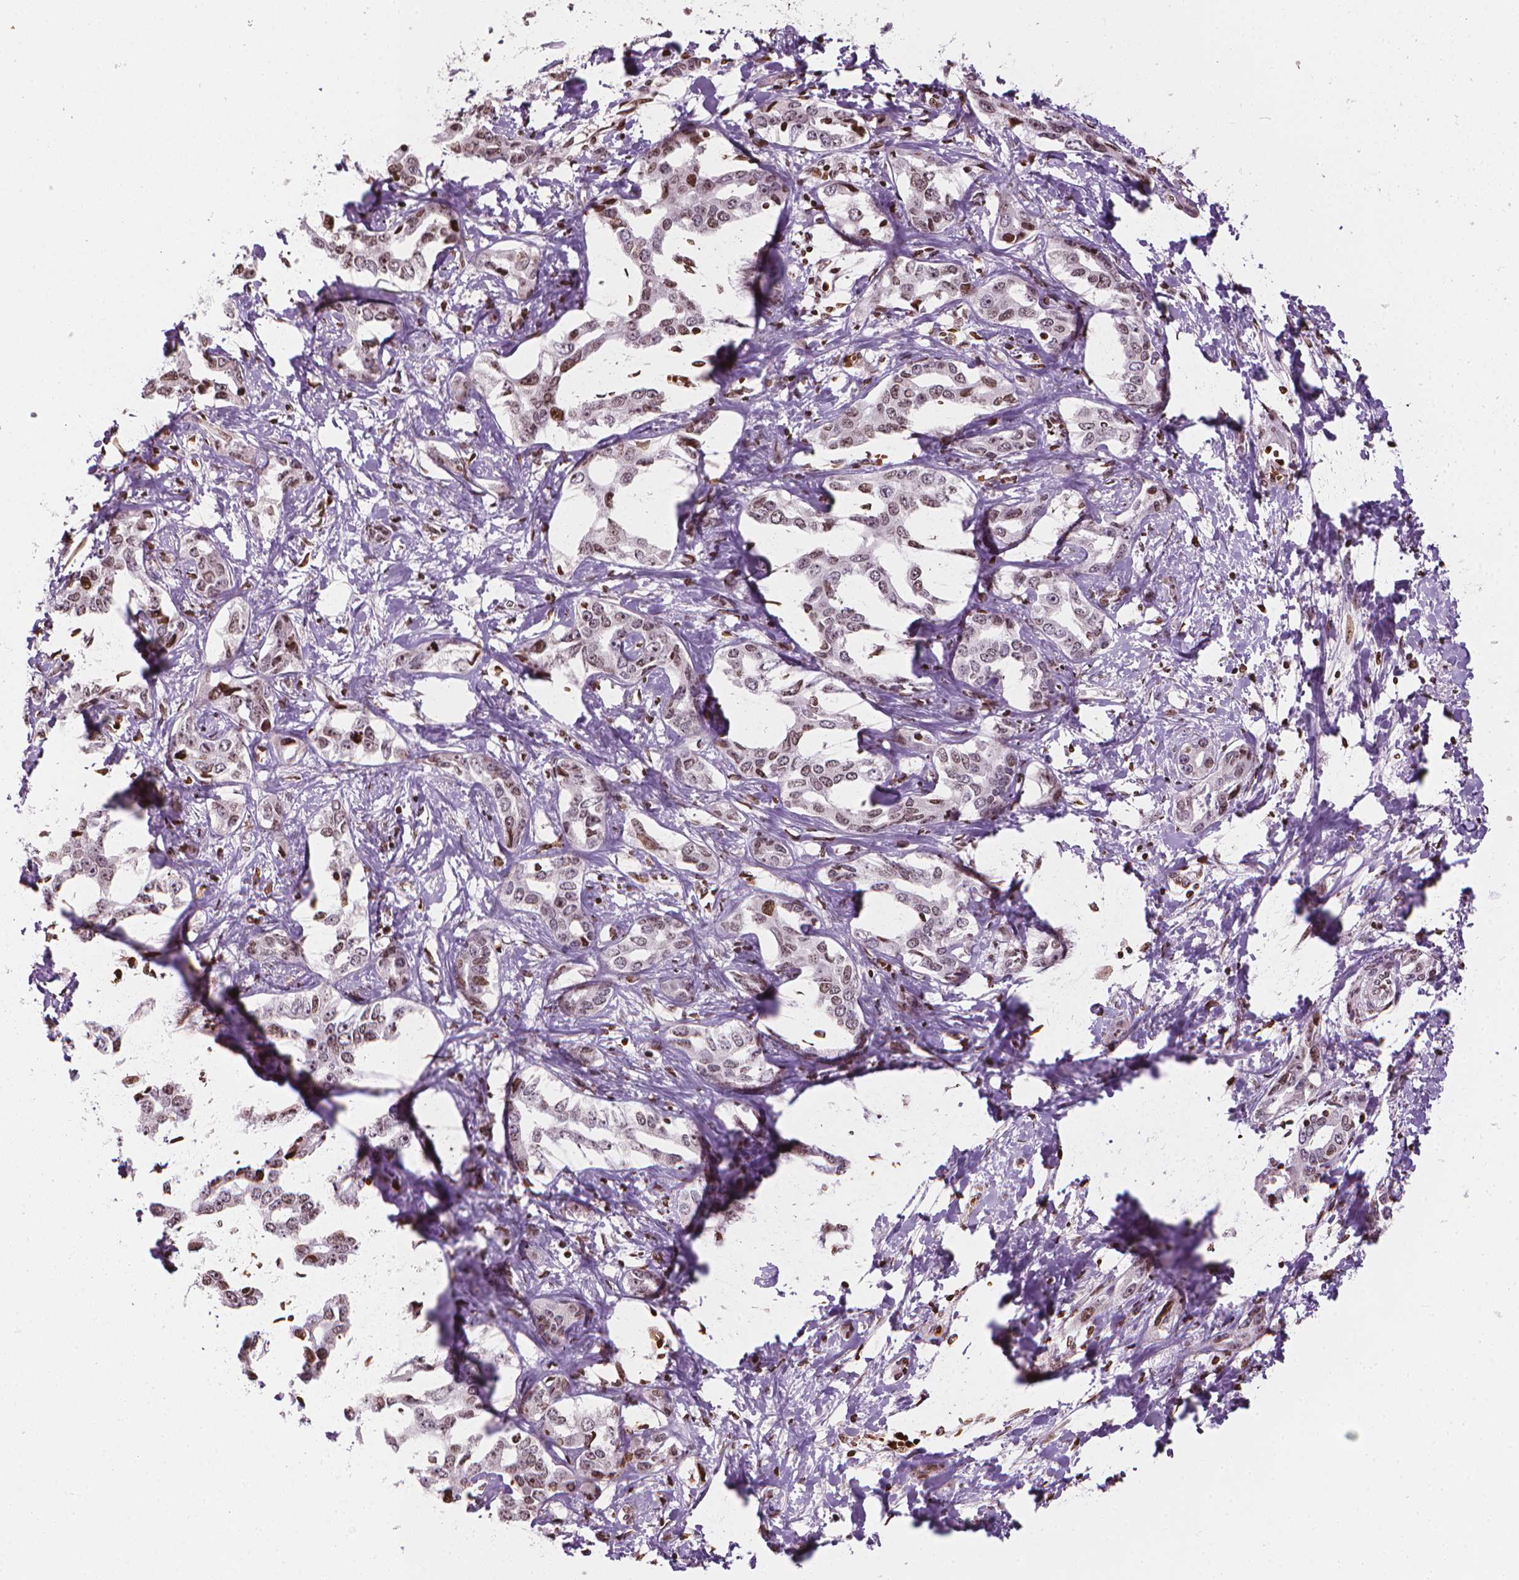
{"staining": {"intensity": "moderate", "quantity": "25%-75%", "location": "nuclear"}, "tissue": "liver cancer", "cell_type": "Tumor cells", "image_type": "cancer", "snomed": [{"axis": "morphology", "description": "Cholangiocarcinoma"}, {"axis": "topography", "description": "Liver"}], "caption": "DAB immunohistochemical staining of human liver cholangiocarcinoma displays moderate nuclear protein expression in about 25%-75% of tumor cells. Immunohistochemistry stains the protein of interest in brown and the nuclei are stained blue.", "gene": "PIP4K2A", "patient": {"sex": "male", "age": 59}}